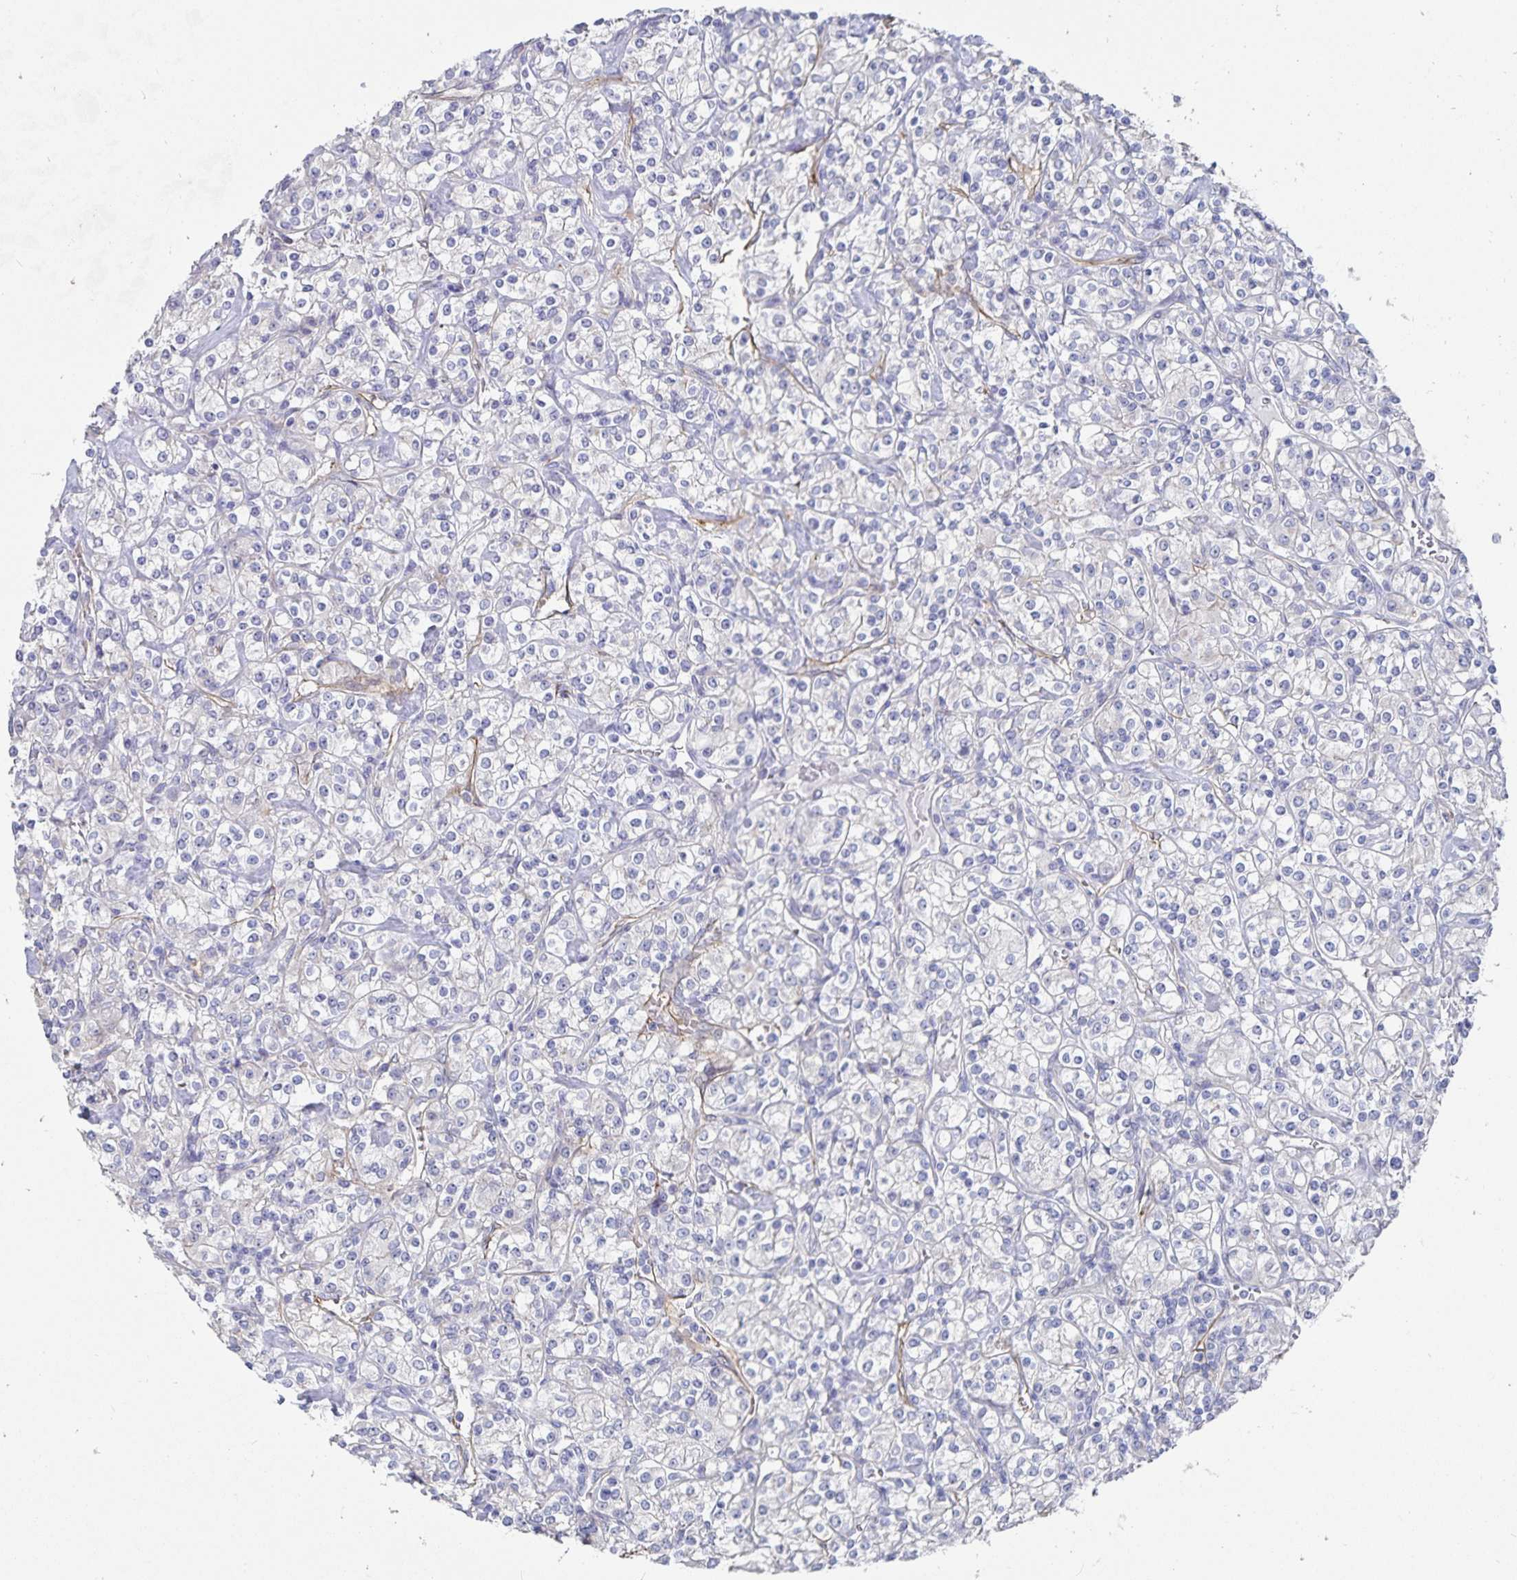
{"staining": {"intensity": "negative", "quantity": "none", "location": "none"}, "tissue": "renal cancer", "cell_type": "Tumor cells", "image_type": "cancer", "snomed": [{"axis": "morphology", "description": "Adenocarcinoma, NOS"}, {"axis": "topography", "description": "Kidney"}], "caption": "The photomicrograph shows no staining of tumor cells in renal adenocarcinoma.", "gene": "SSTR1", "patient": {"sex": "male", "age": 77}}